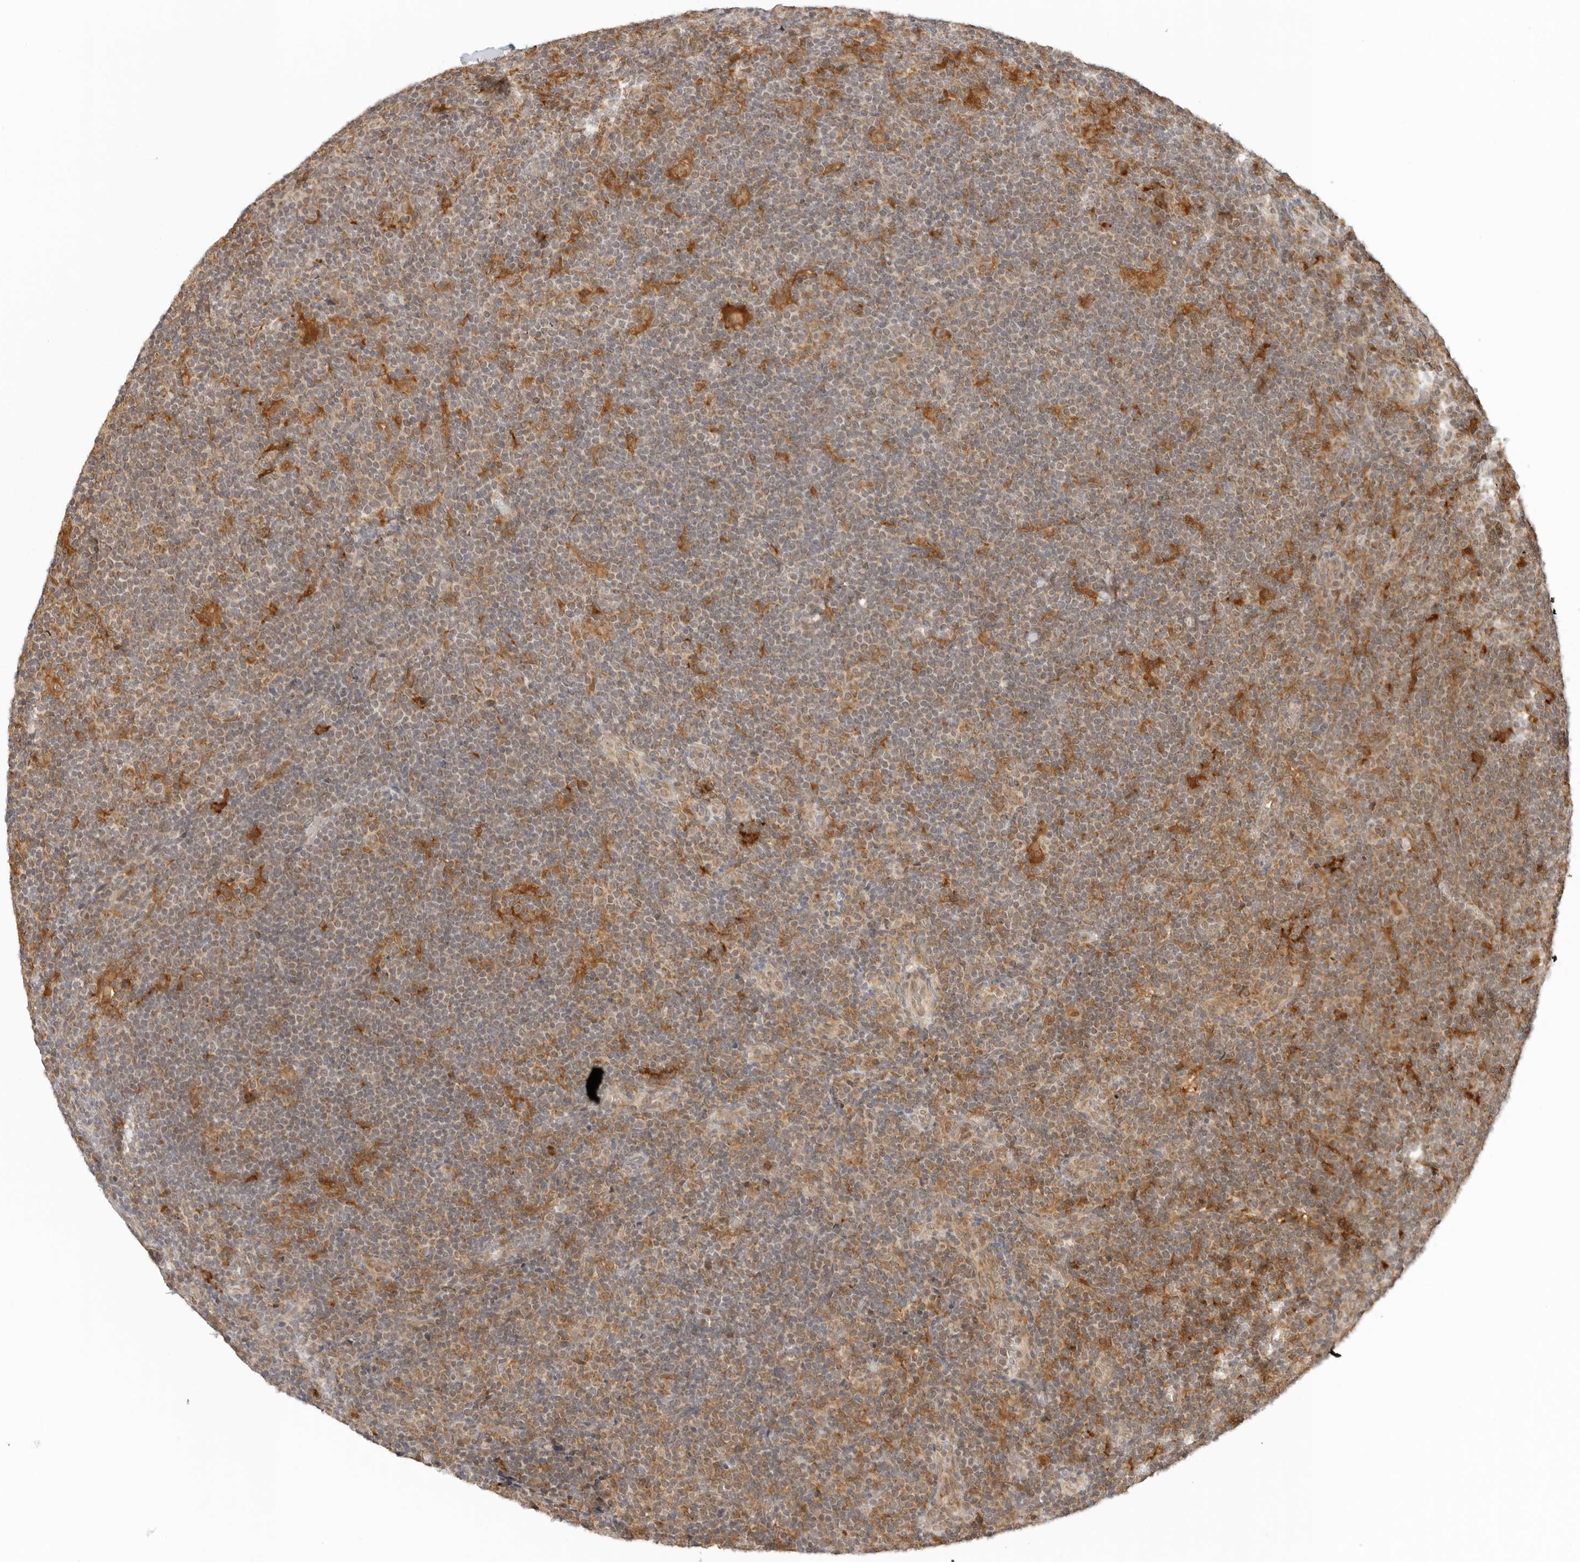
{"staining": {"intensity": "moderate", "quantity": ">75%", "location": "cytoplasmic/membranous"}, "tissue": "lymphoma", "cell_type": "Tumor cells", "image_type": "cancer", "snomed": [{"axis": "morphology", "description": "Hodgkin's disease, NOS"}, {"axis": "topography", "description": "Lymph node"}], "caption": "High-power microscopy captured an immunohistochemistry (IHC) image of lymphoma, revealing moderate cytoplasmic/membranous staining in approximately >75% of tumor cells.", "gene": "RC3H1", "patient": {"sex": "female", "age": 57}}